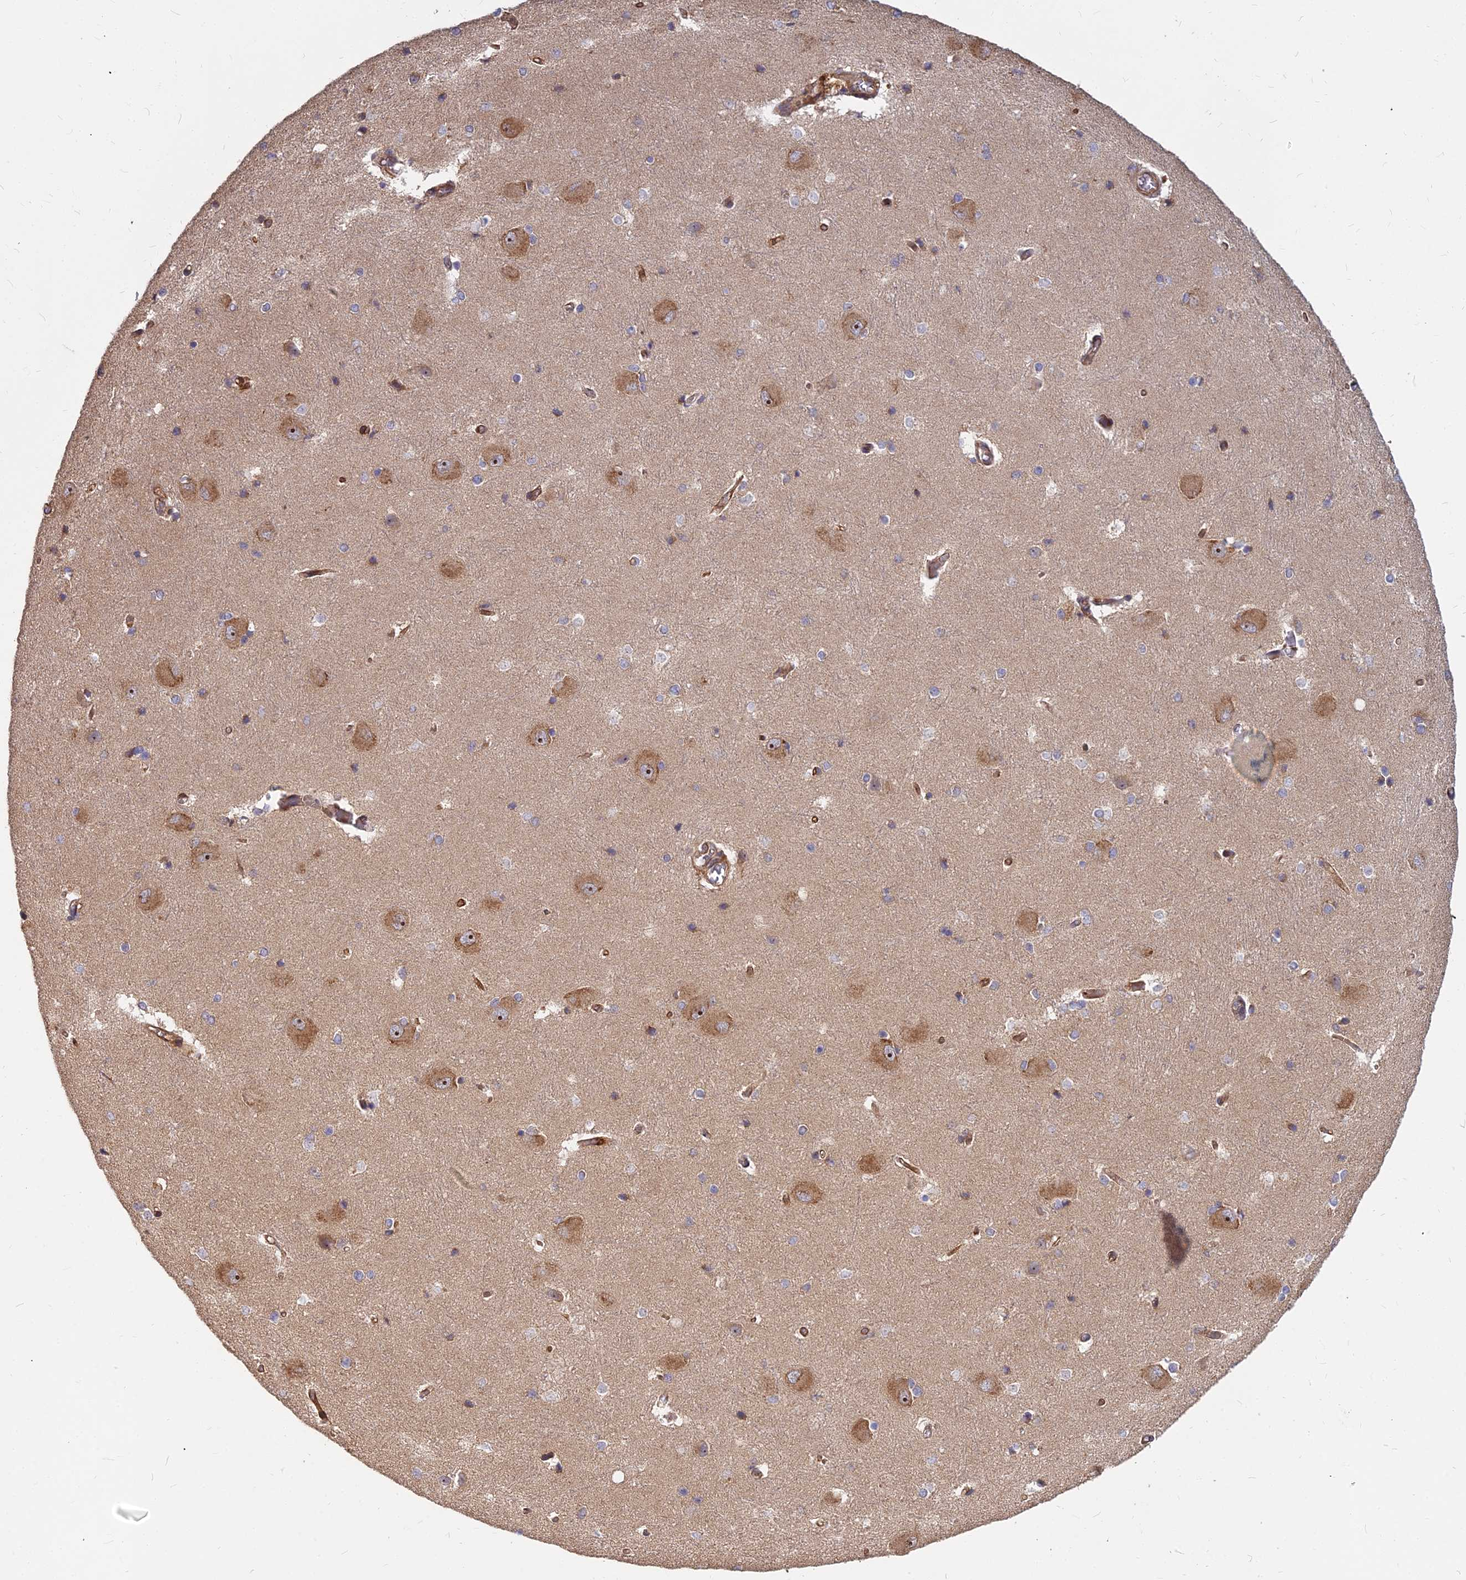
{"staining": {"intensity": "moderate", "quantity": "<25%", "location": "cytoplasmic/membranous"}, "tissue": "caudate", "cell_type": "Glial cells", "image_type": "normal", "snomed": [{"axis": "morphology", "description": "Normal tissue, NOS"}, {"axis": "topography", "description": "Lateral ventricle wall"}], "caption": "IHC of benign caudate reveals low levels of moderate cytoplasmic/membranous staining in about <25% of glial cells.", "gene": "TCEA3", "patient": {"sex": "male", "age": 37}}